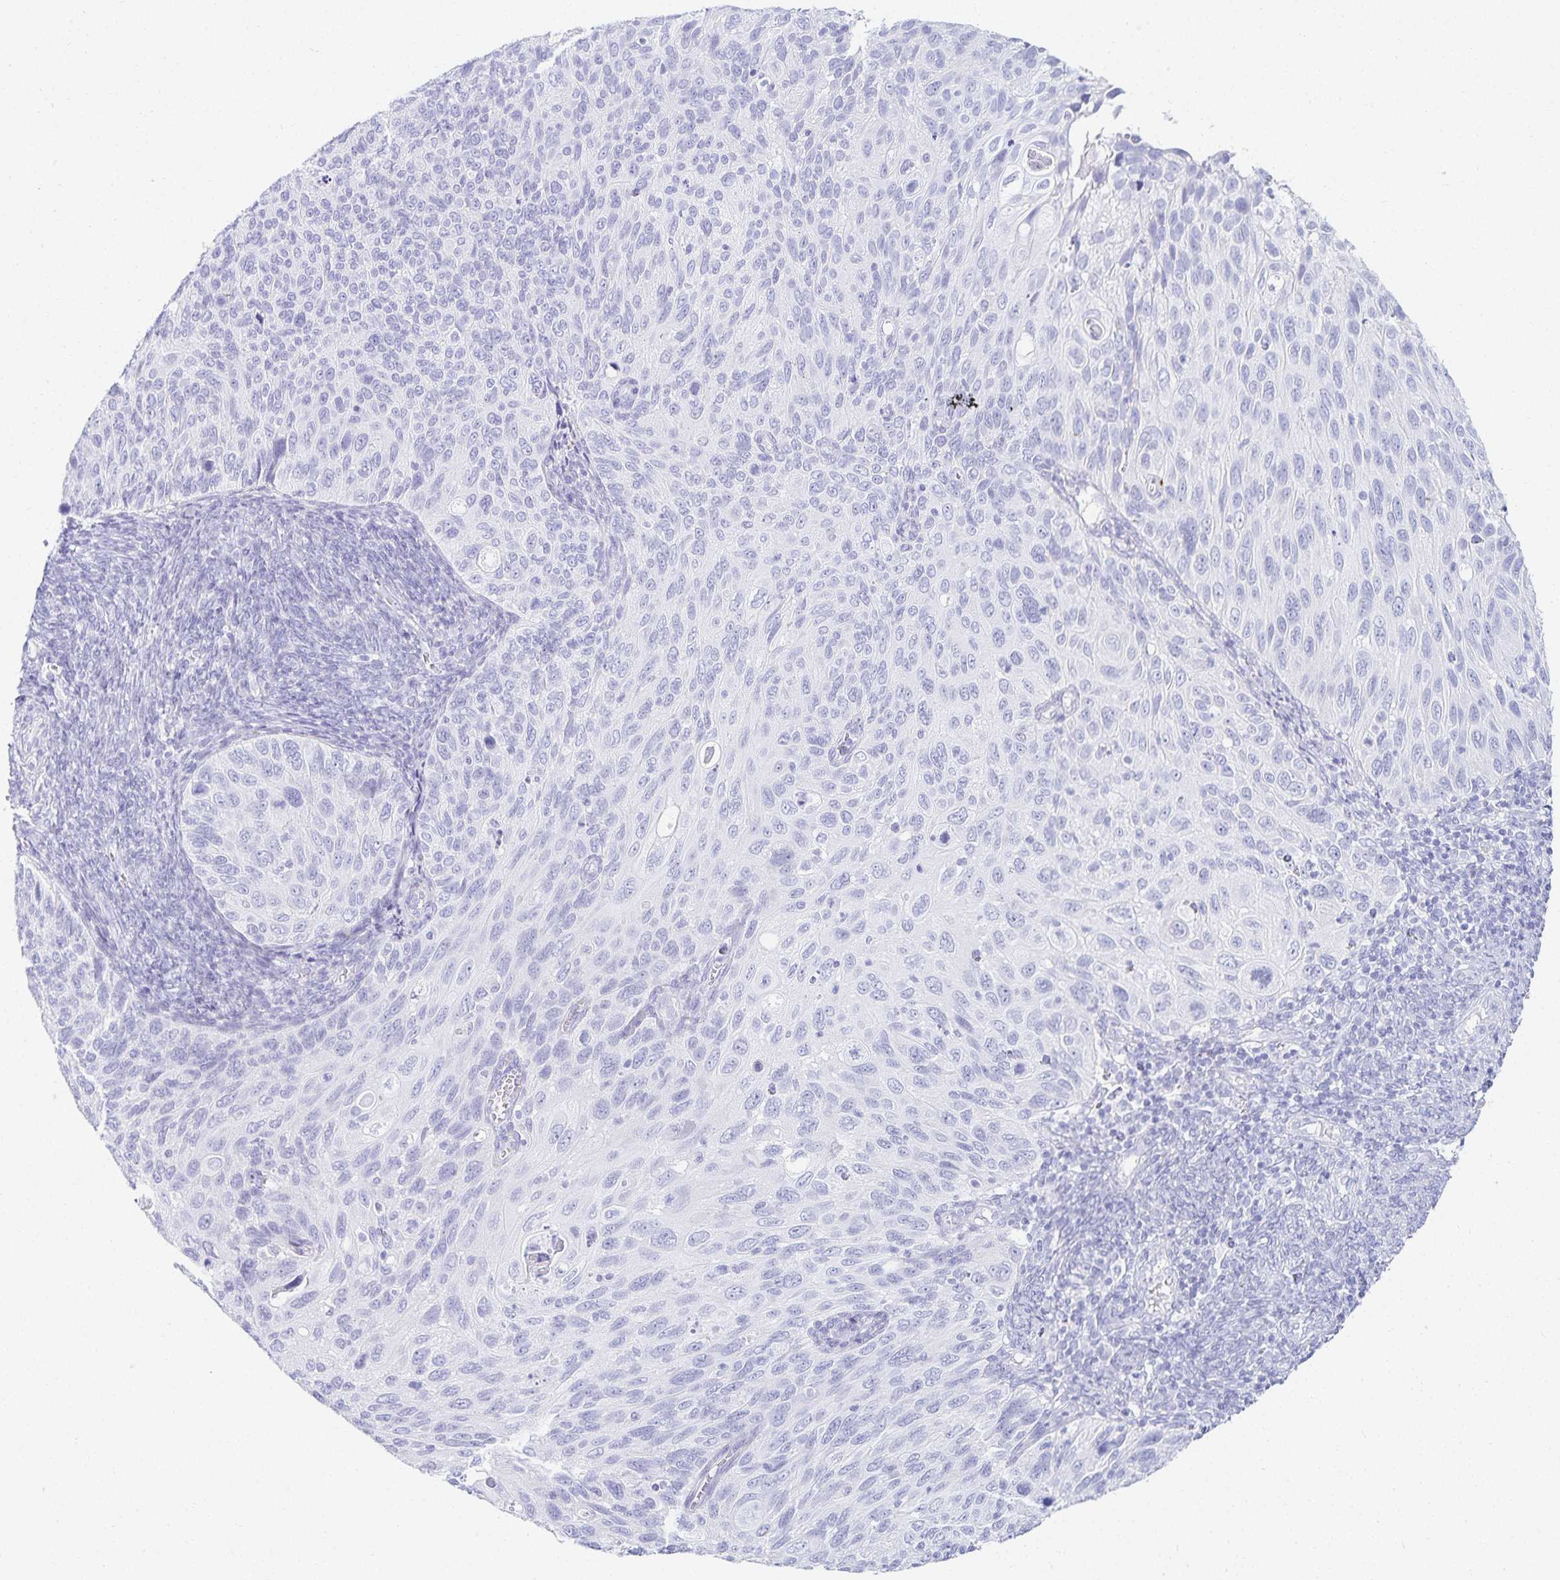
{"staining": {"intensity": "negative", "quantity": "none", "location": "none"}, "tissue": "cervical cancer", "cell_type": "Tumor cells", "image_type": "cancer", "snomed": [{"axis": "morphology", "description": "Squamous cell carcinoma, NOS"}, {"axis": "topography", "description": "Cervix"}], "caption": "Tumor cells show no significant protein staining in cervical cancer (squamous cell carcinoma).", "gene": "GP2", "patient": {"sex": "female", "age": 70}}